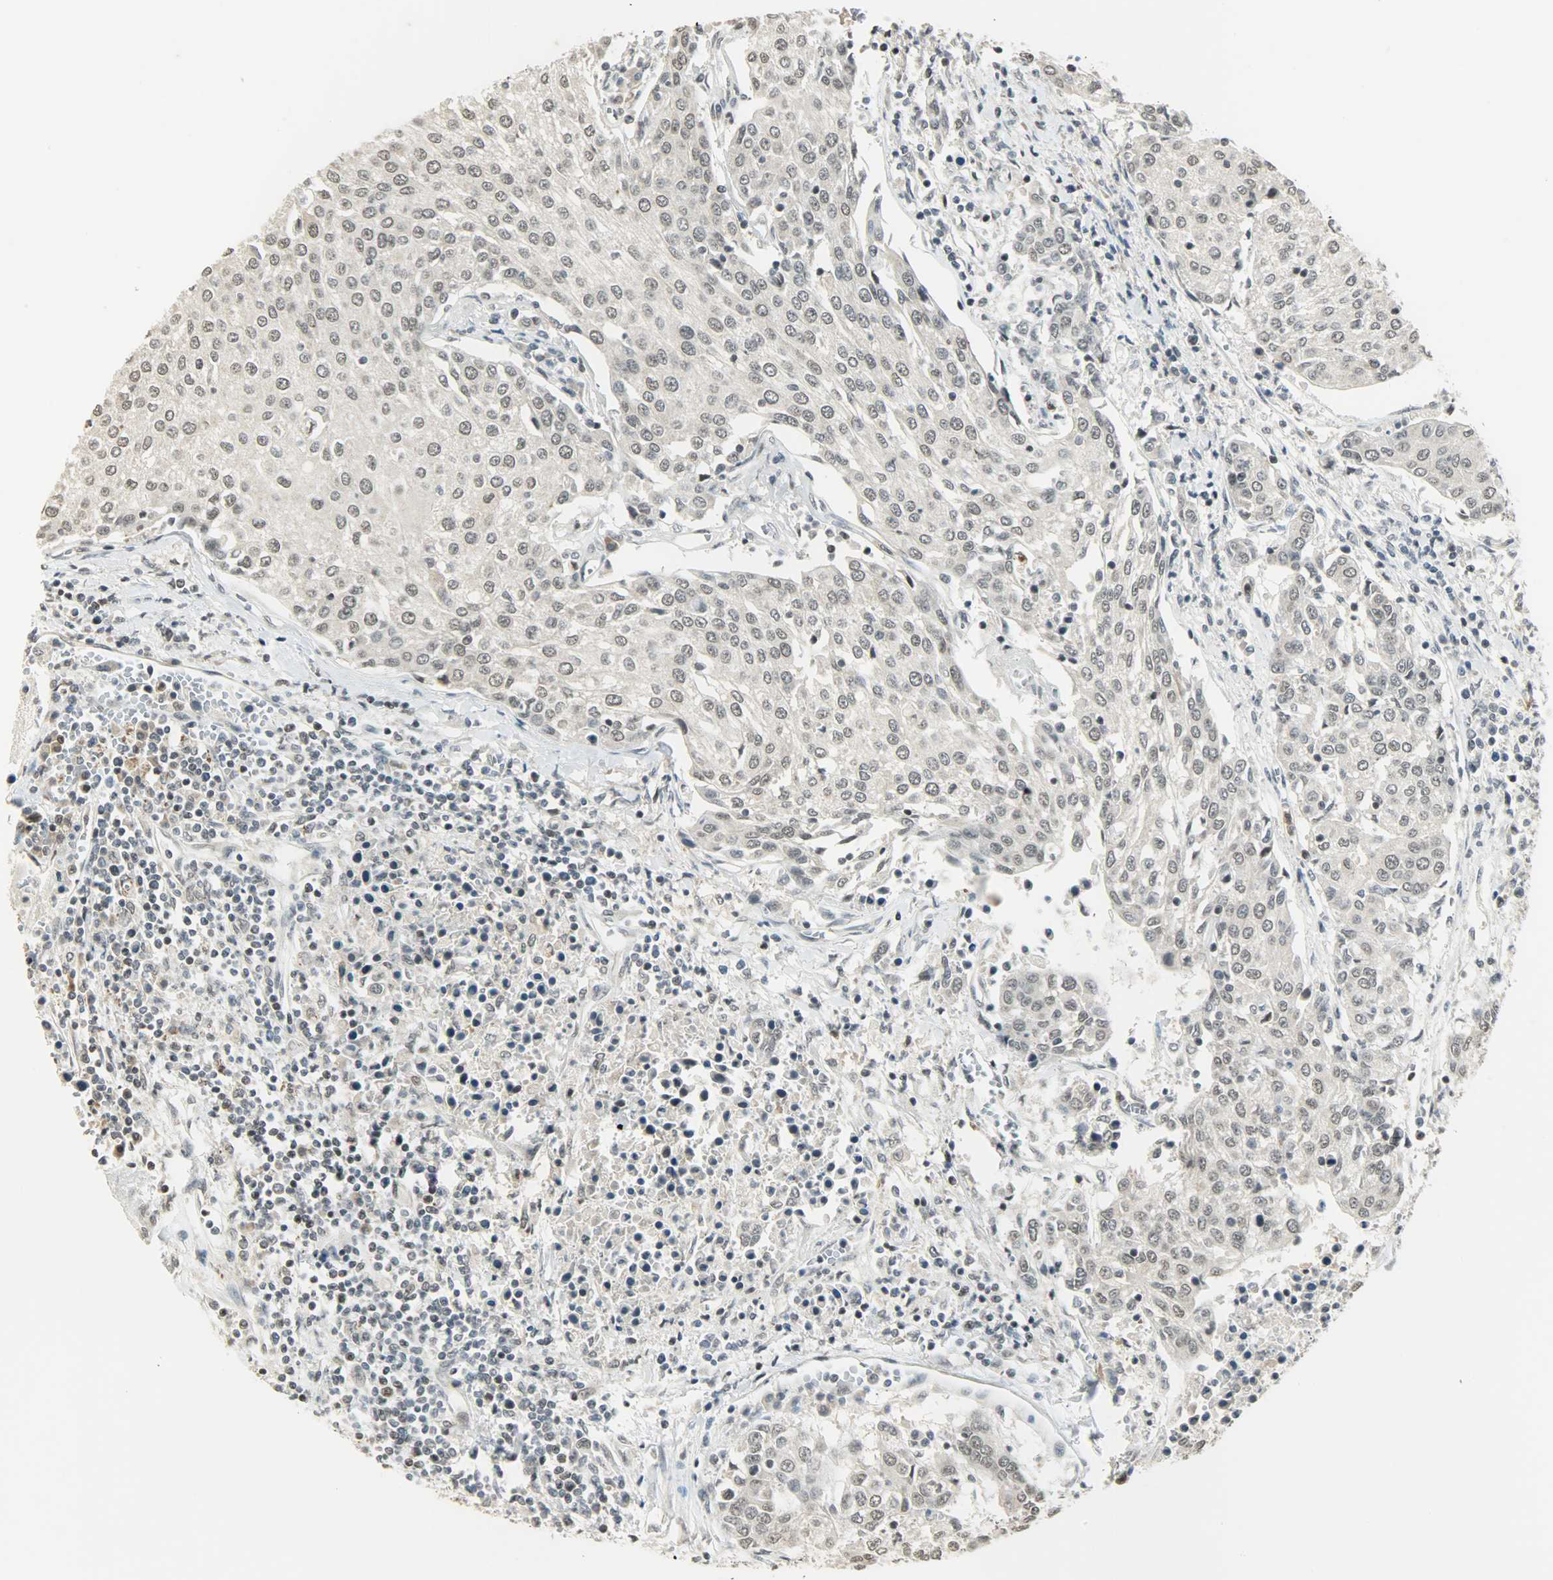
{"staining": {"intensity": "negative", "quantity": "none", "location": "none"}, "tissue": "urothelial cancer", "cell_type": "Tumor cells", "image_type": "cancer", "snomed": [{"axis": "morphology", "description": "Urothelial carcinoma, High grade"}, {"axis": "topography", "description": "Urinary bladder"}], "caption": "Human urothelial carcinoma (high-grade) stained for a protein using immunohistochemistry (IHC) displays no positivity in tumor cells.", "gene": "SMARCA5", "patient": {"sex": "female", "age": 85}}